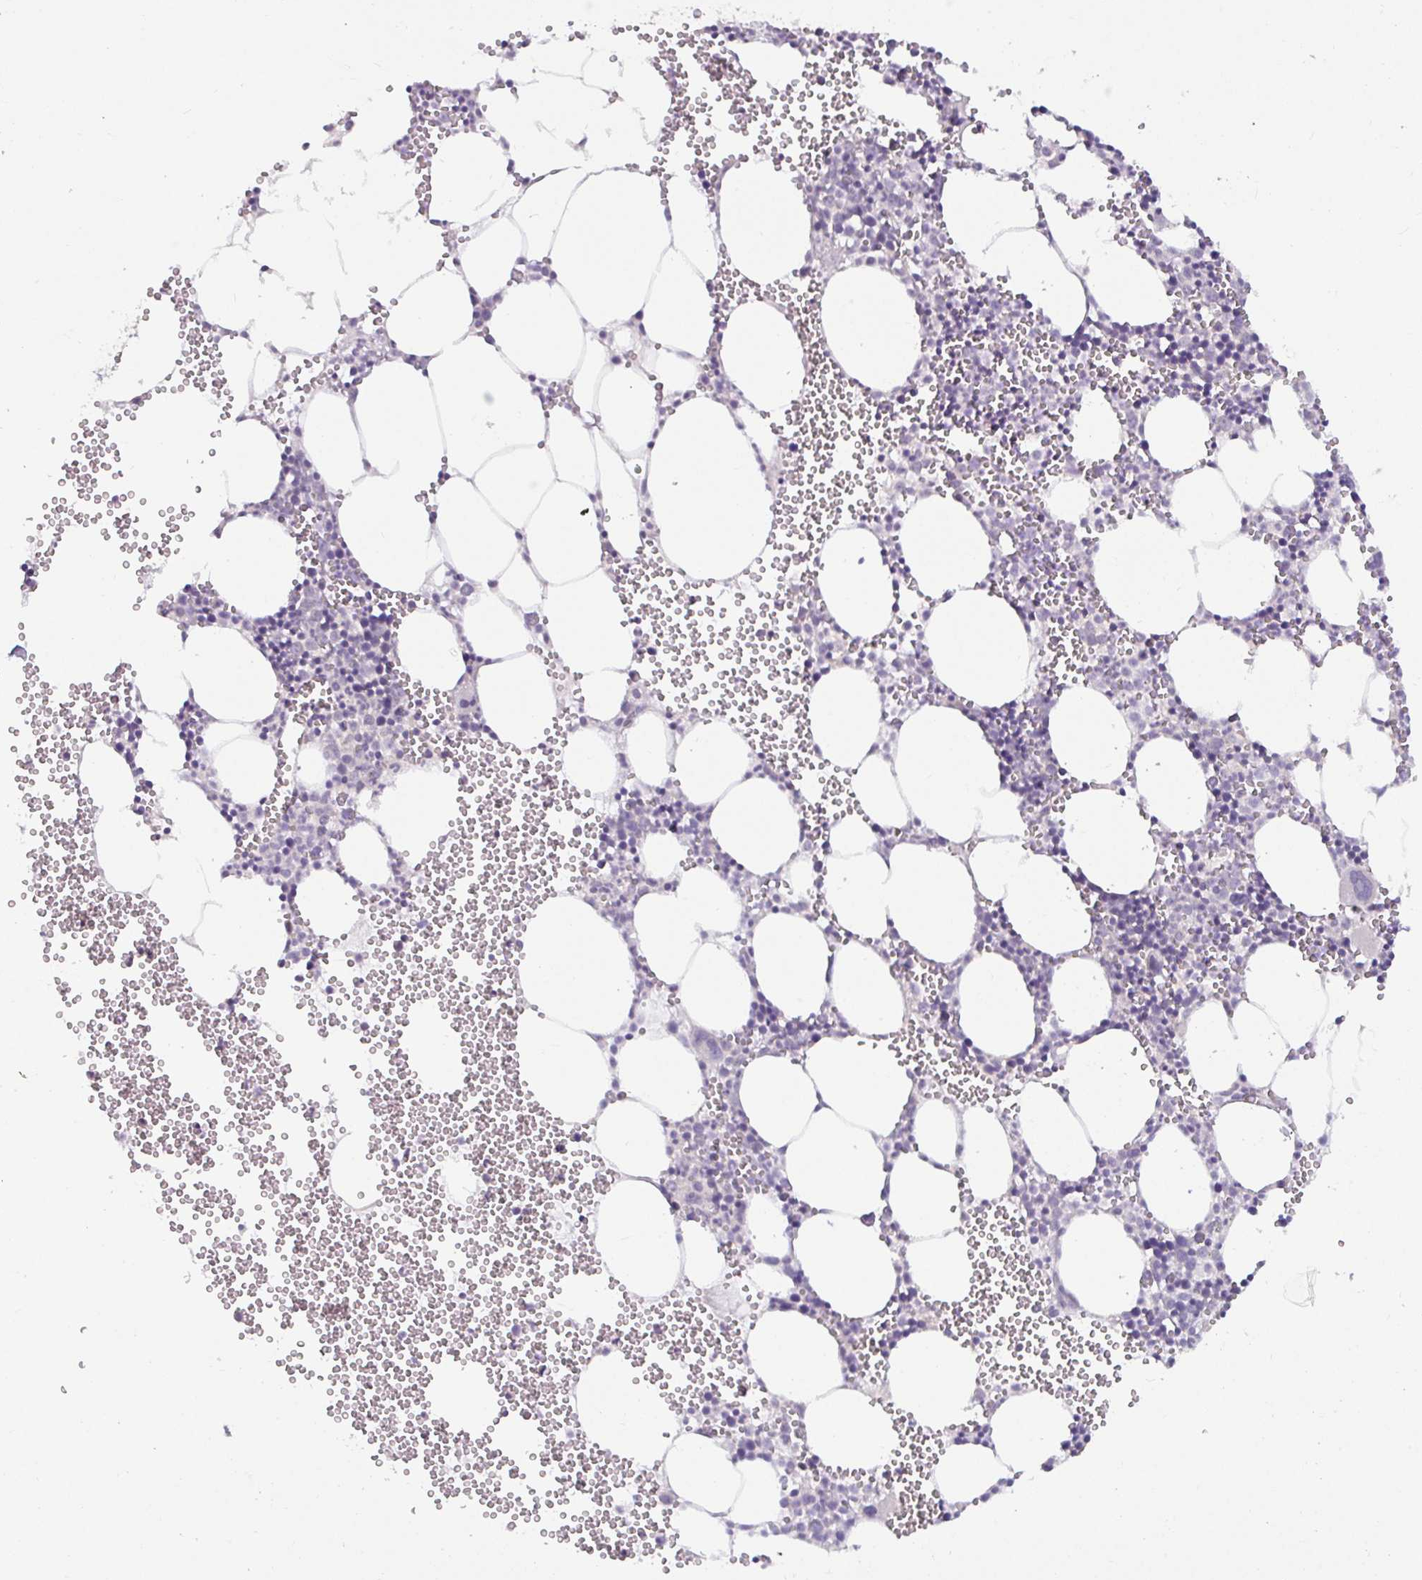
{"staining": {"intensity": "negative", "quantity": "none", "location": "none"}, "tissue": "bone marrow", "cell_type": "Hematopoietic cells", "image_type": "normal", "snomed": [{"axis": "morphology", "description": "Normal tissue, NOS"}, {"axis": "topography", "description": "Bone marrow"}], "caption": "Immunohistochemistry (IHC) photomicrograph of benign bone marrow: human bone marrow stained with DAB displays no significant protein positivity in hematopoietic cells.", "gene": "GSTM1", "patient": {"sex": "female", "age": 80}}